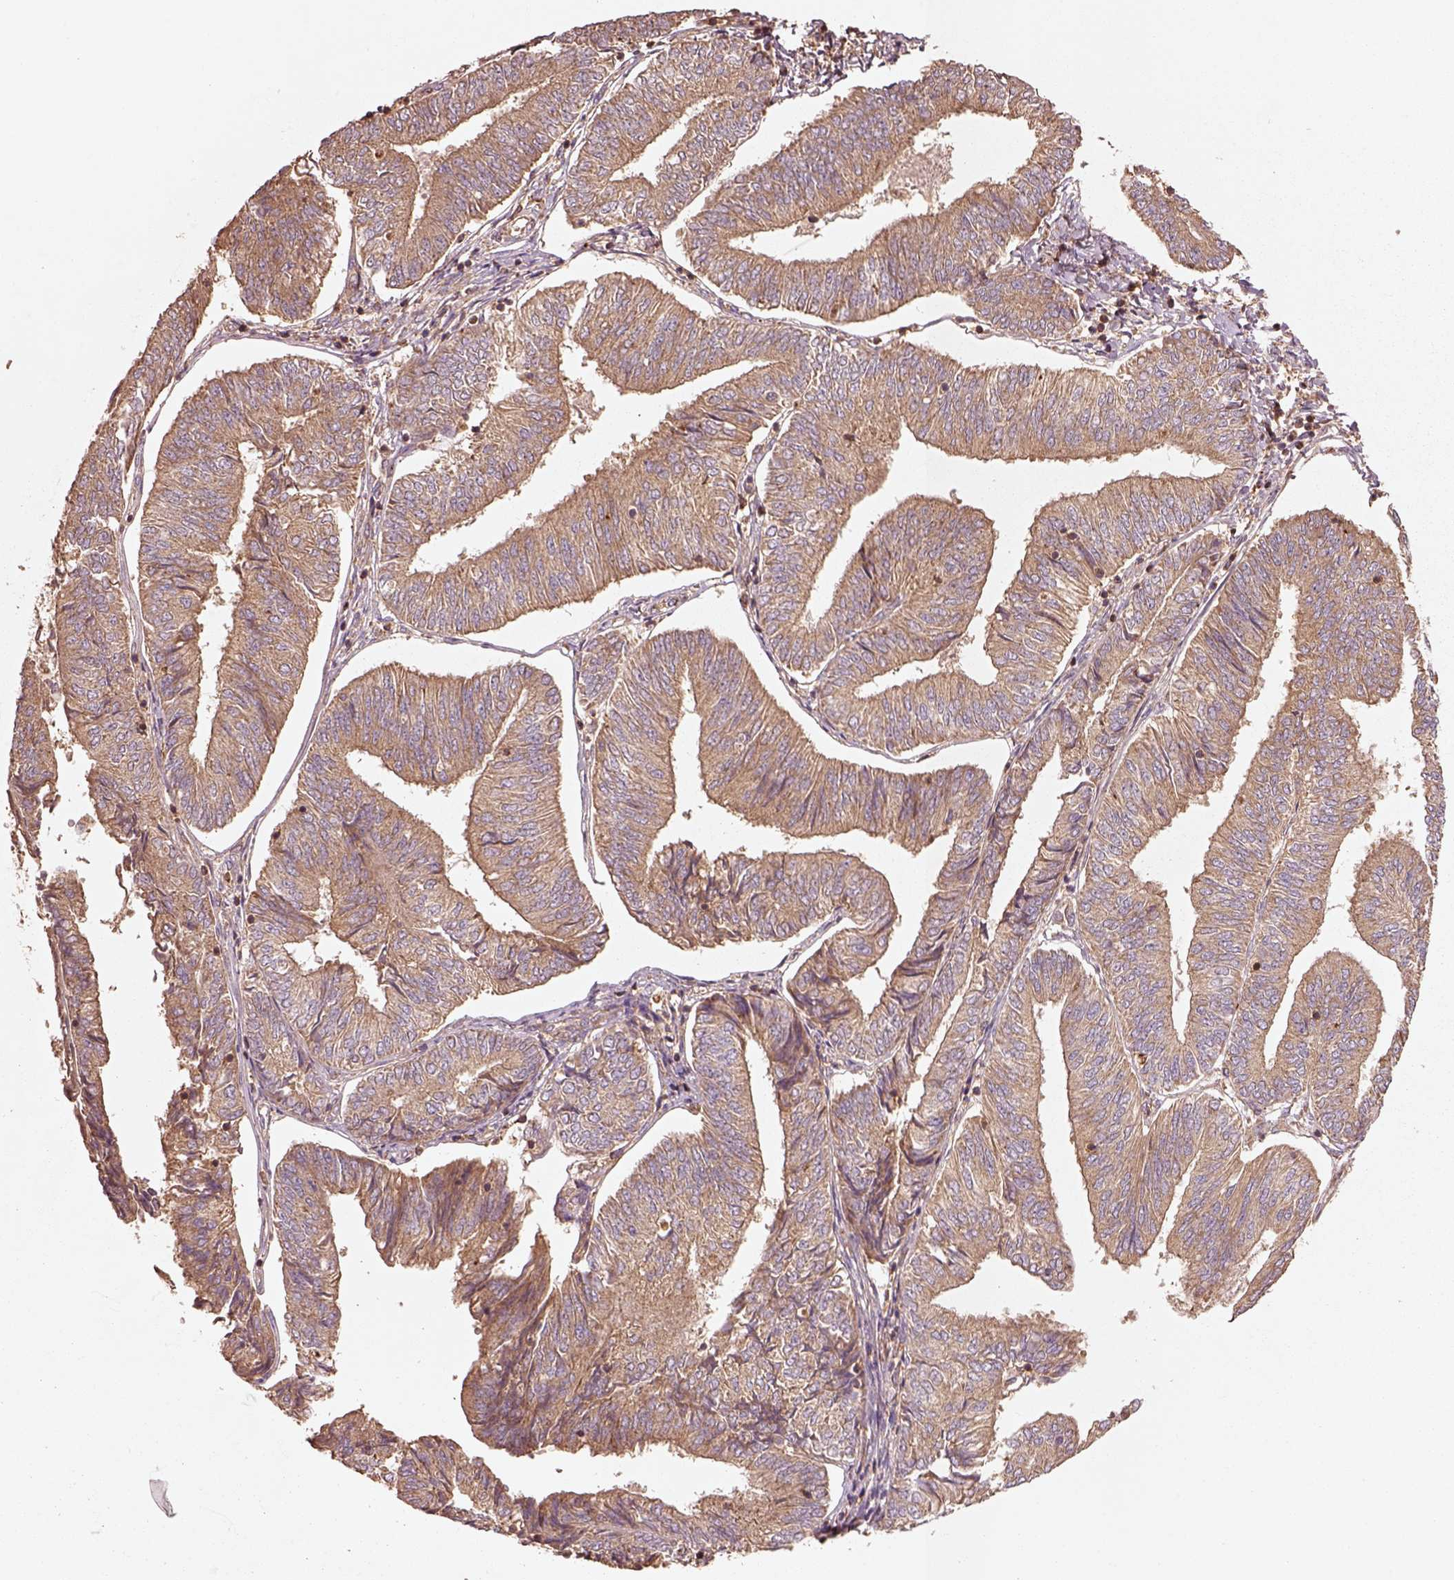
{"staining": {"intensity": "moderate", "quantity": ">75%", "location": "cytoplasmic/membranous"}, "tissue": "endometrial cancer", "cell_type": "Tumor cells", "image_type": "cancer", "snomed": [{"axis": "morphology", "description": "Adenocarcinoma, NOS"}, {"axis": "topography", "description": "Endometrium"}], "caption": "Immunohistochemistry (DAB (3,3'-diaminobenzidine)) staining of endometrial adenocarcinoma demonstrates moderate cytoplasmic/membranous protein positivity in approximately >75% of tumor cells.", "gene": "TRADD", "patient": {"sex": "female", "age": 58}}